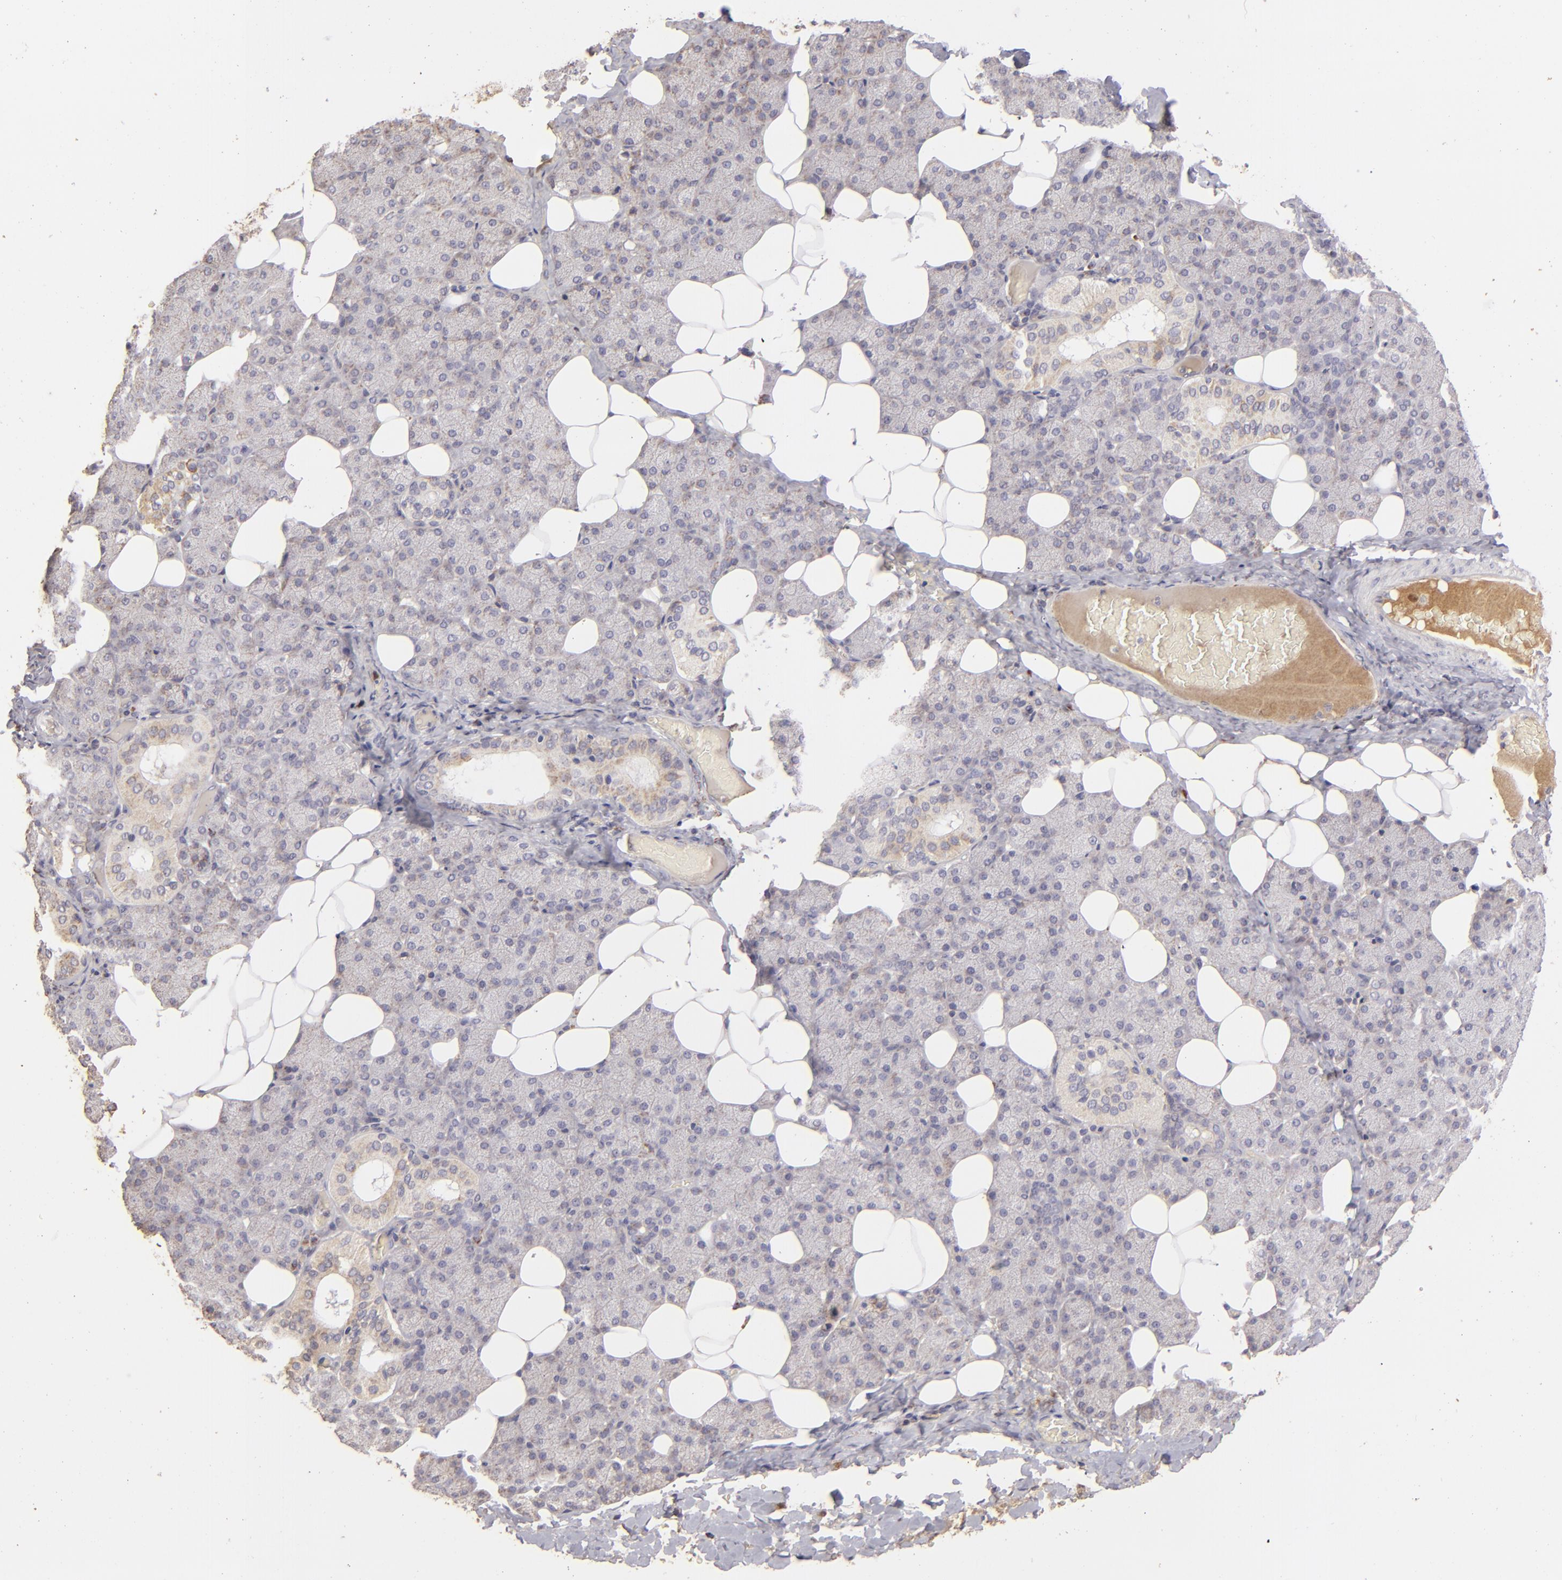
{"staining": {"intensity": "weak", "quantity": ">75%", "location": "cytoplasmic/membranous"}, "tissue": "salivary gland", "cell_type": "Glandular cells", "image_type": "normal", "snomed": [{"axis": "morphology", "description": "Normal tissue, NOS"}, {"axis": "topography", "description": "Lymph node"}, {"axis": "topography", "description": "Salivary gland"}], "caption": "IHC photomicrograph of unremarkable human salivary gland stained for a protein (brown), which demonstrates low levels of weak cytoplasmic/membranous expression in approximately >75% of glandular cells.", "gene": "CFB", "patient": {"sex": "male", "age": 8}}